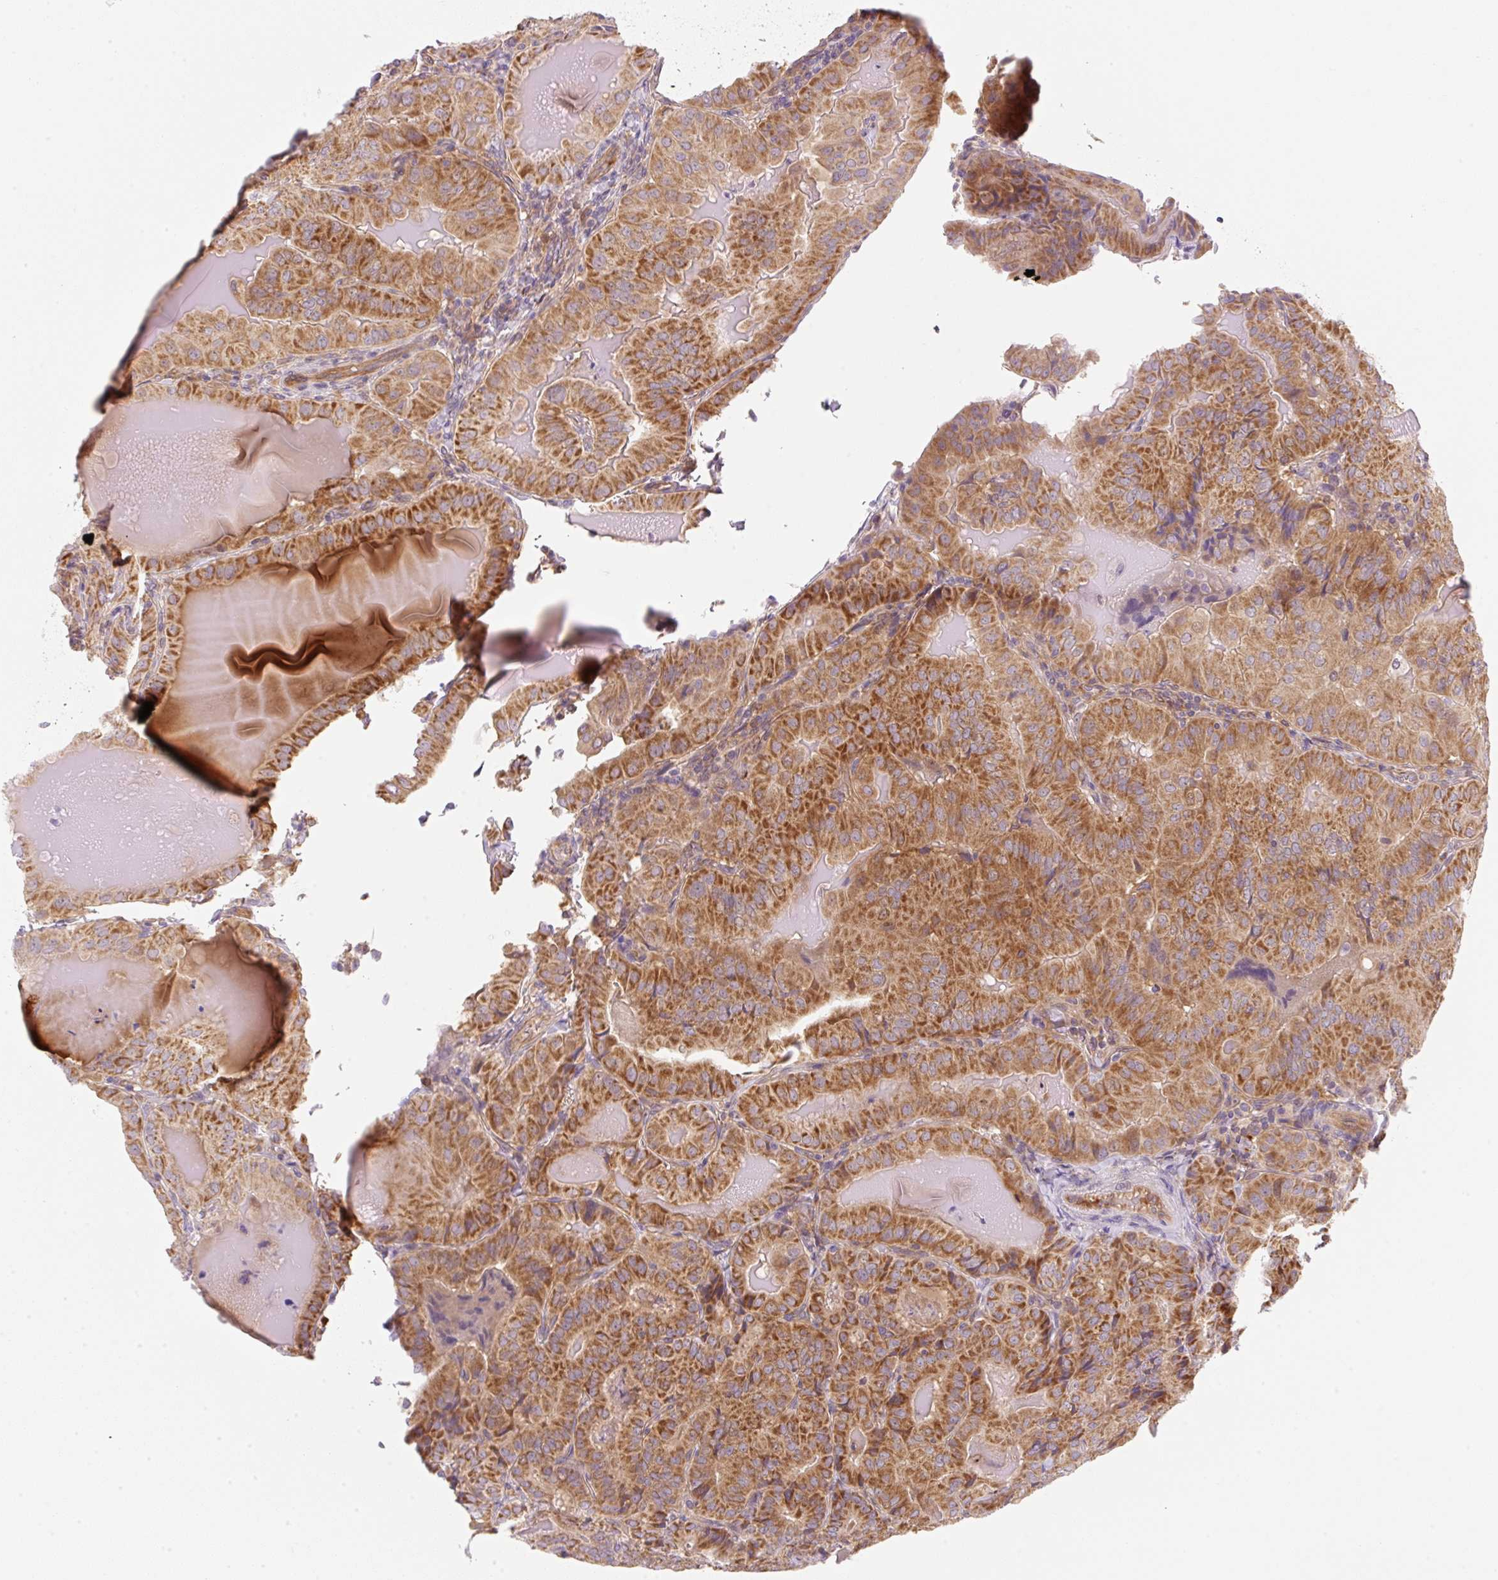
{"staining": {"intensity": "strong", "quantity": ">75%", "location": "cytoplasmic/membranous"}, "tissue": "thyroid cancer", "cell_type": "Tumor cells", "image_type": "cancer", "snomed": [{"axis": "morphology", "description": "Papillary adenocarcinoma, NOS"}, {"axis": "topography", "description": "Thyroid gland"}], "caption": "Immunohistochemical staining of human thyroid papillary adenocarcinoma displays high levels of strong cytoplasmic/membranous positivity in about >75% of tumor cells. The staining was performed using DAB to visualize the protein expression in brown, while the nuclei were stained in blue with hematoxylin (Magnification: 20x).", "gene": "OMA1", "patient": {"sex": "female", "age": 68}}